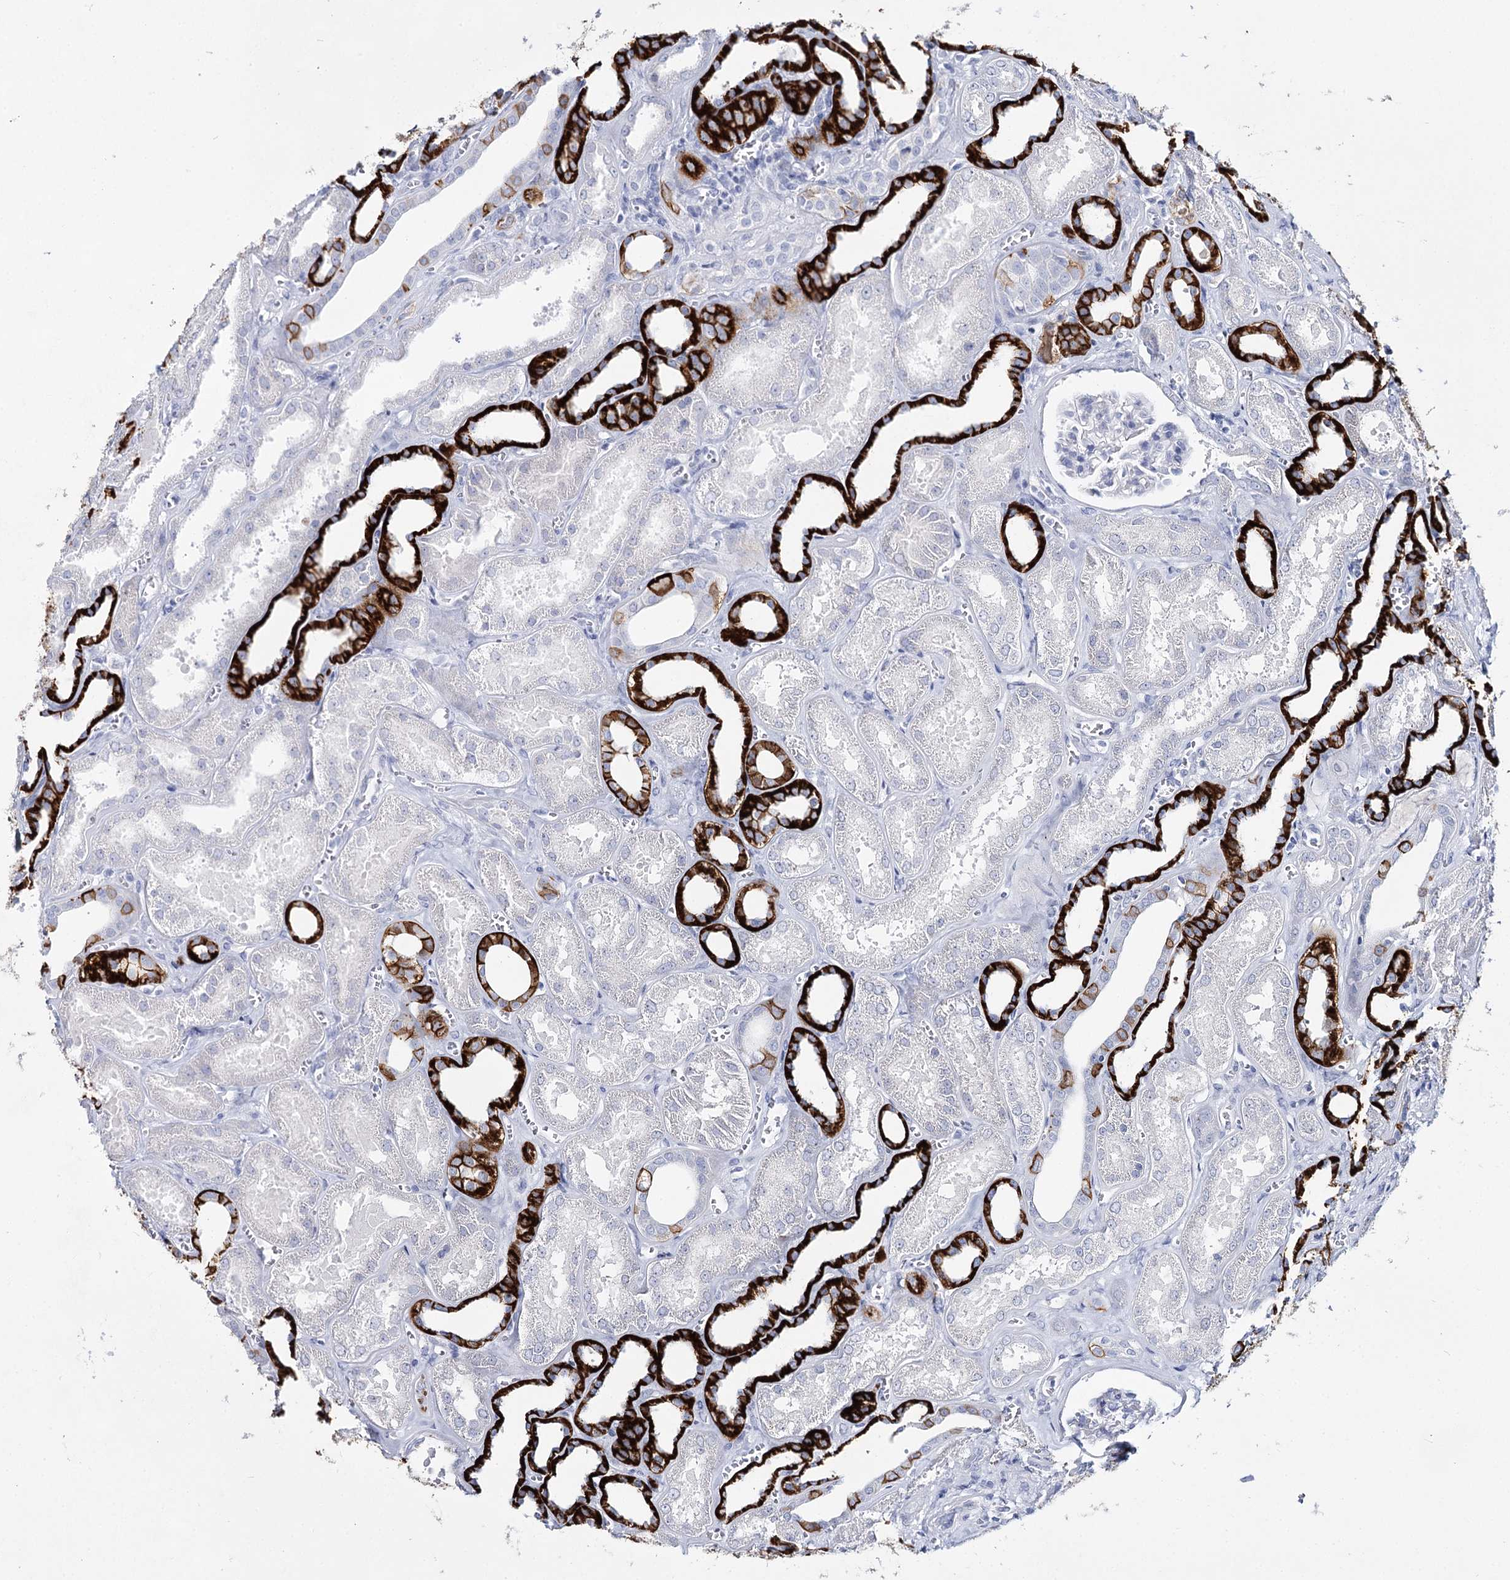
{"staining": {"intensity": "negative", "quantity": "none", "location": "none"}, "tissue": "kidney", "cell_type": "Cells in glomeruli", "image_type": "normal", "snomed": [{"axis": "morphology", "description": "Normal tissue, NOS"}, {"axis": "morphology", "description": "Adenocarcinoma, NOS"}, {"axis": "topography", "description": "Kidney"}], "caption": "The image exhibits no significant positivity in cells in glomeruli of kidney. (Brightfield microscopy of DAB (3,3'-diaminobenzidine) IHC at high magnification).", "gene": "SLC17A2", "patient": {"sex": "female", "age": 68}}